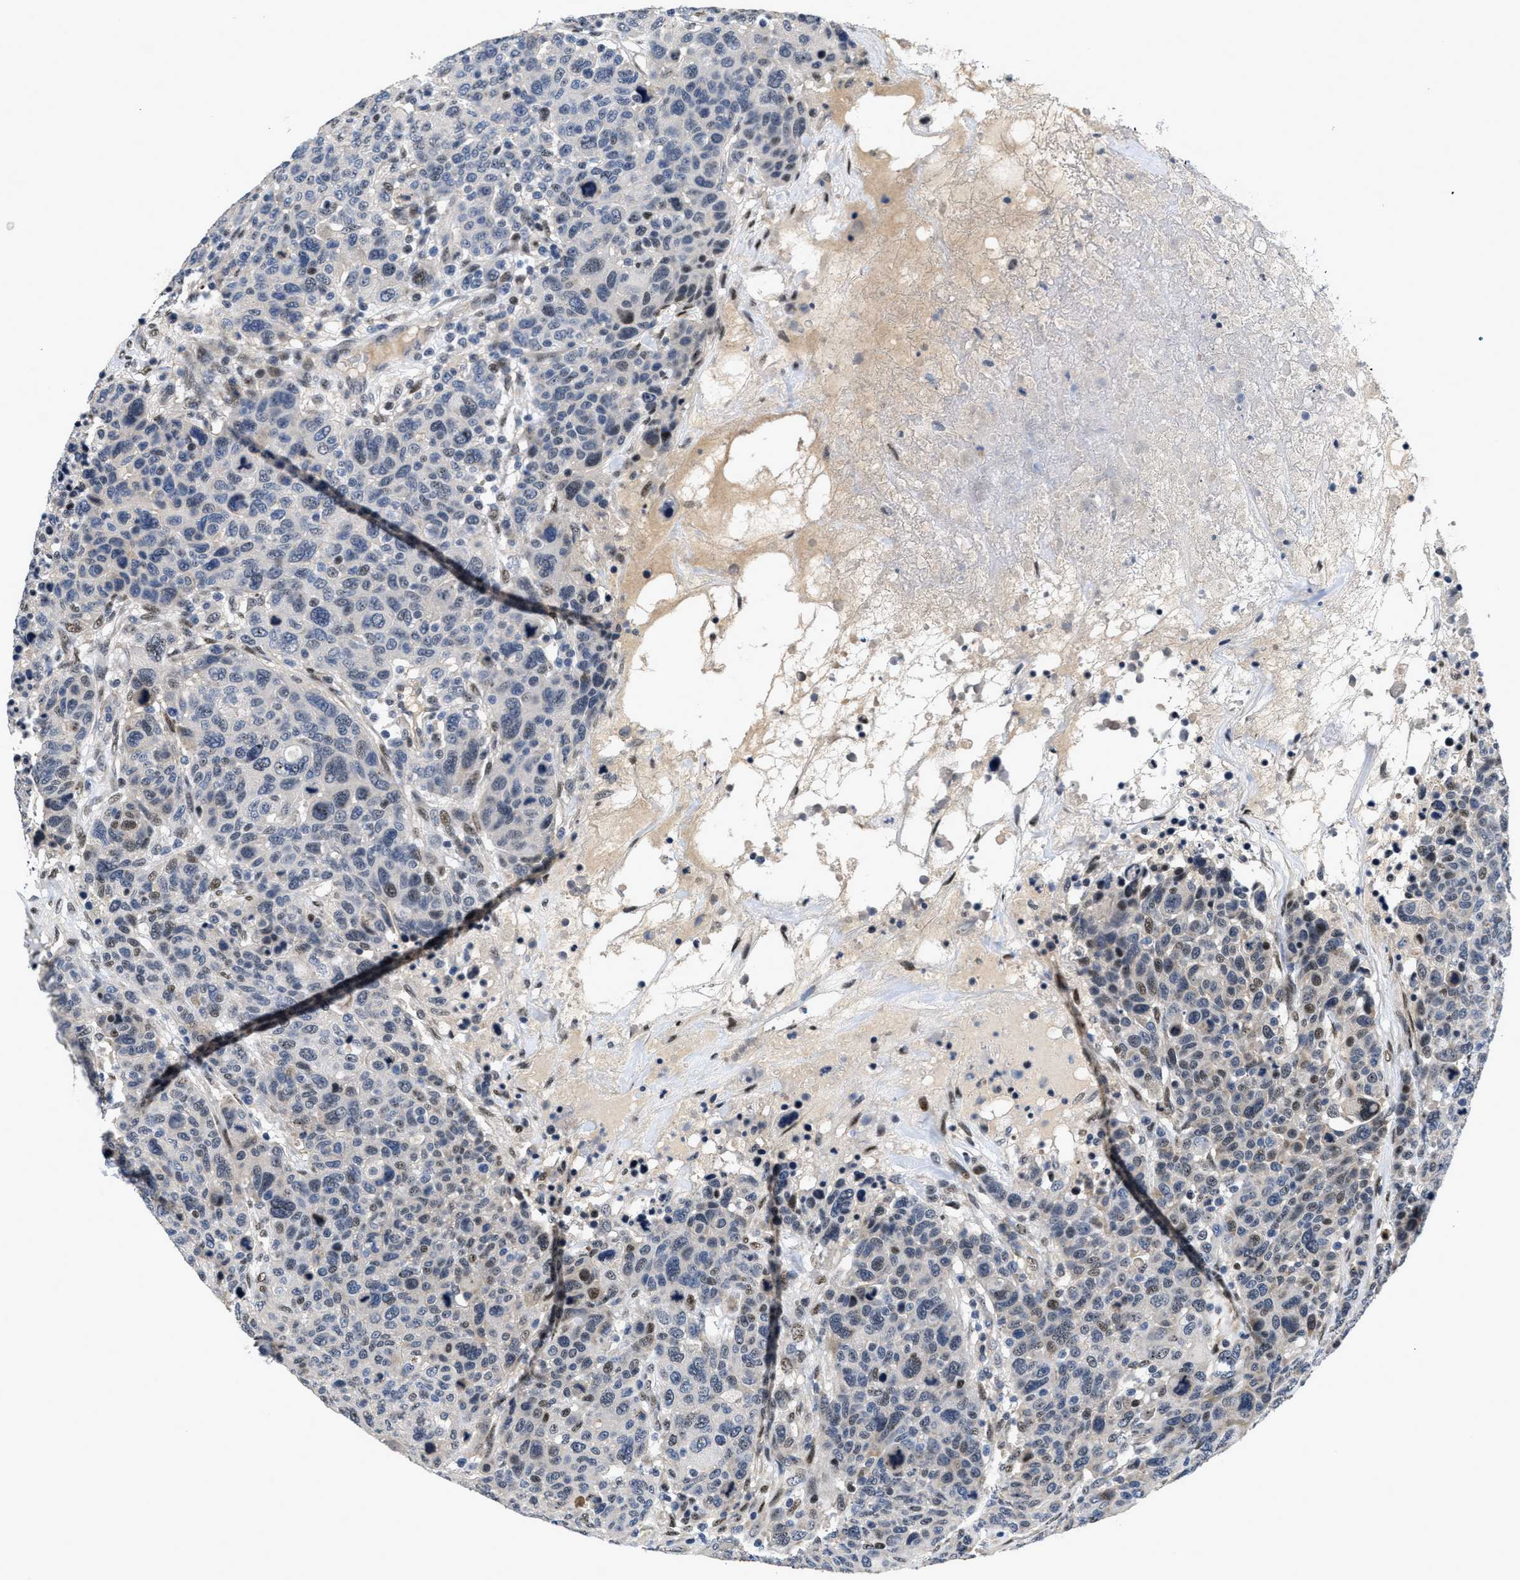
{"staining": {"intensity": "weak", "quantity": "<25%", "location": "nuclear"}, "tissue": "breast cancer", "cell_type": "Tumor cells", "image_type": "cancer", "snomed": [{"axis": "morphology", "description": "Duct carcinoma"}, {"axis": "topography", "description": "Breast"}], "caption": "IHC of human breast cancer (invasive ductal carcinoma) shows no staining in tumor cells.", "gene": "VIP", "patient": {"sex": "female", "age": 37}}